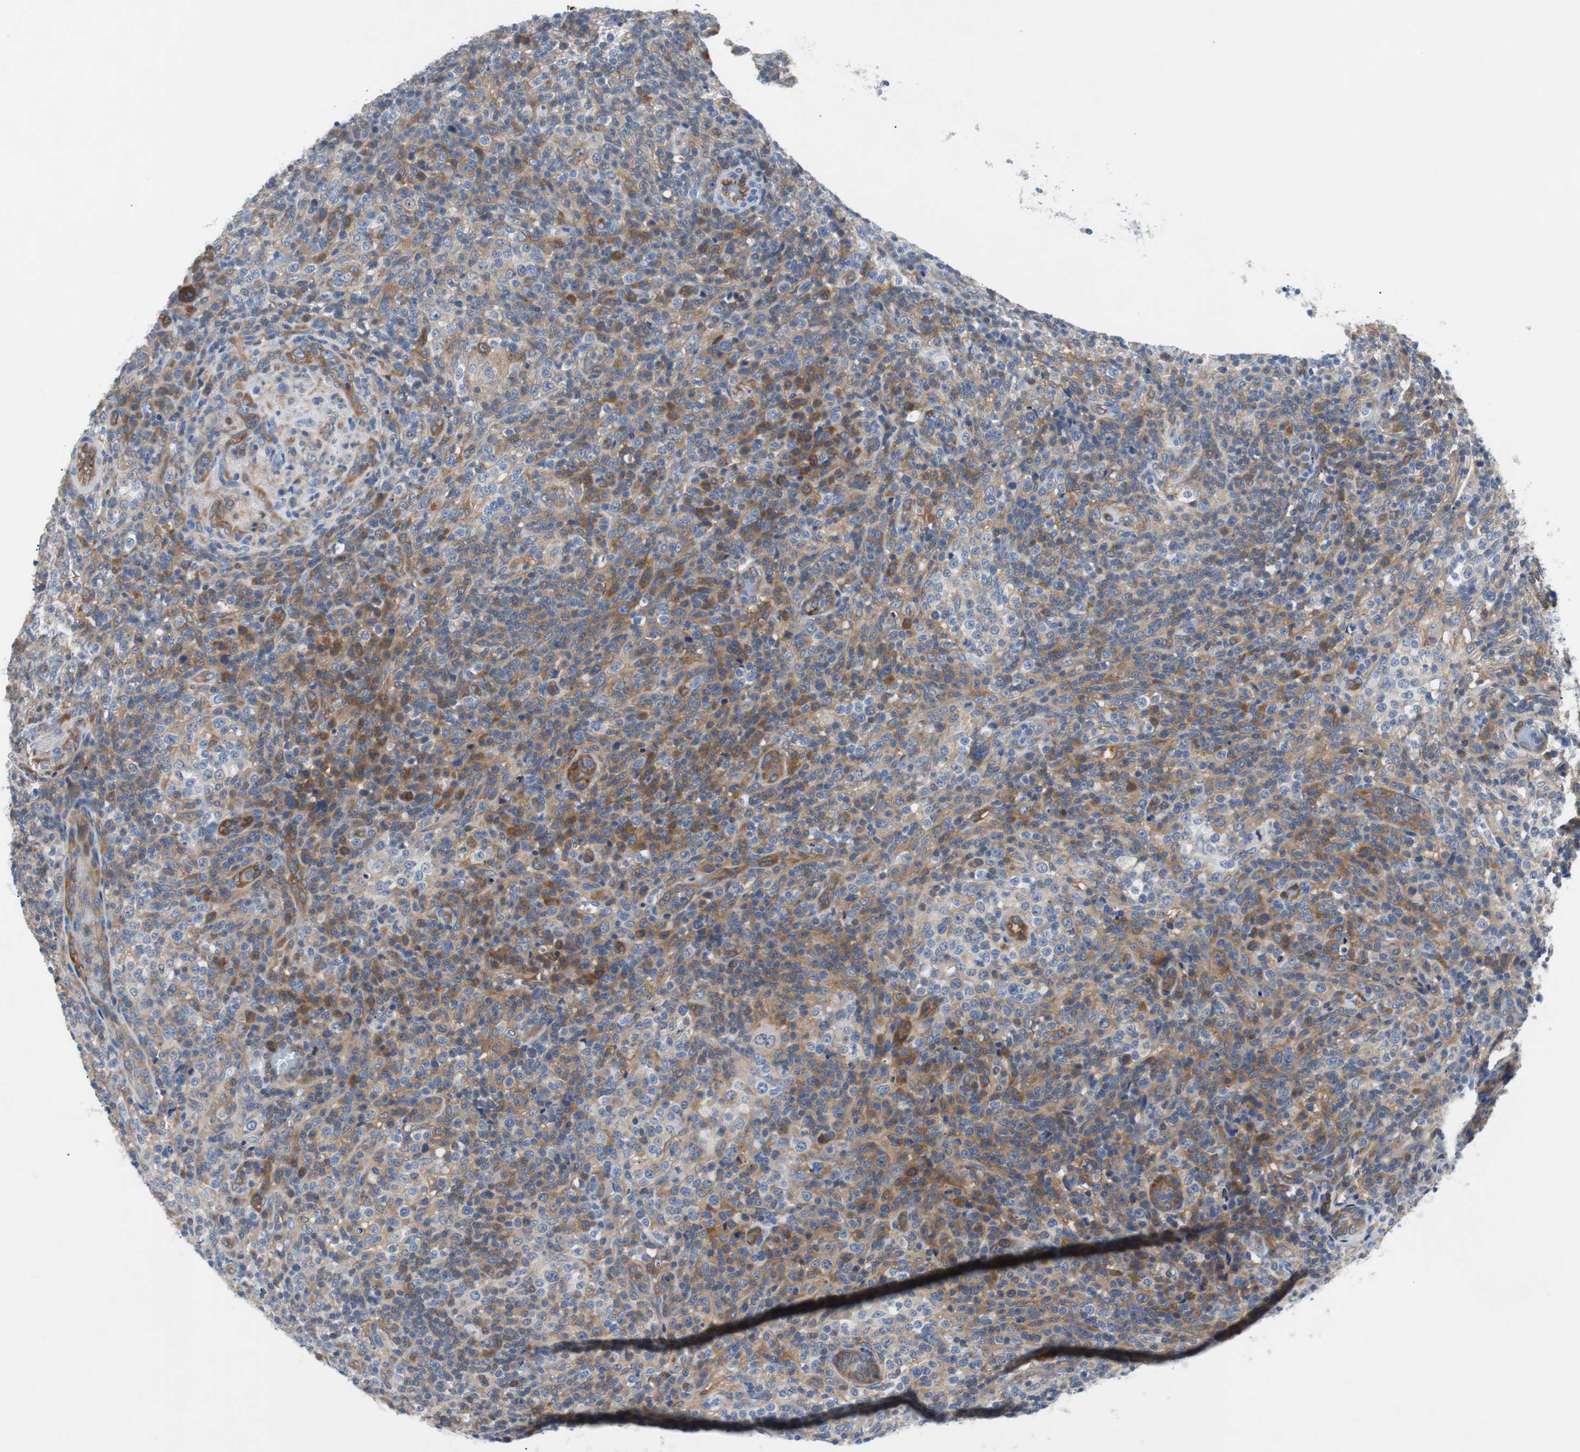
{"staining": {"intensity": "weak", "quantity": "25%-75%", "location": "cytoplasmic/membranous"}, "tissue": "lymphoma", "cell_type": "Tumor cells", "image_type": "cancer", "snomed": [{"axis": "morphology", "description": "Malignant lymphoma, non-Hodgkin's type, High grade"}, {"axis": "topography", "description": "Lymph node"}], "caption": "Immunohistochemistry (DAB (3,3'-diaminobenzidine)) staining of human high-grade malignant lymphoma, non-Hodgkin's type shows weak cytoplasmic/membranous protein expression in about 25%-75% of tumor cells. (brown staining indicates protein expression, while blue staining denotes nuclei).", "gene": "EEF2K", "patient": {"sex": "female", "age": 76}}